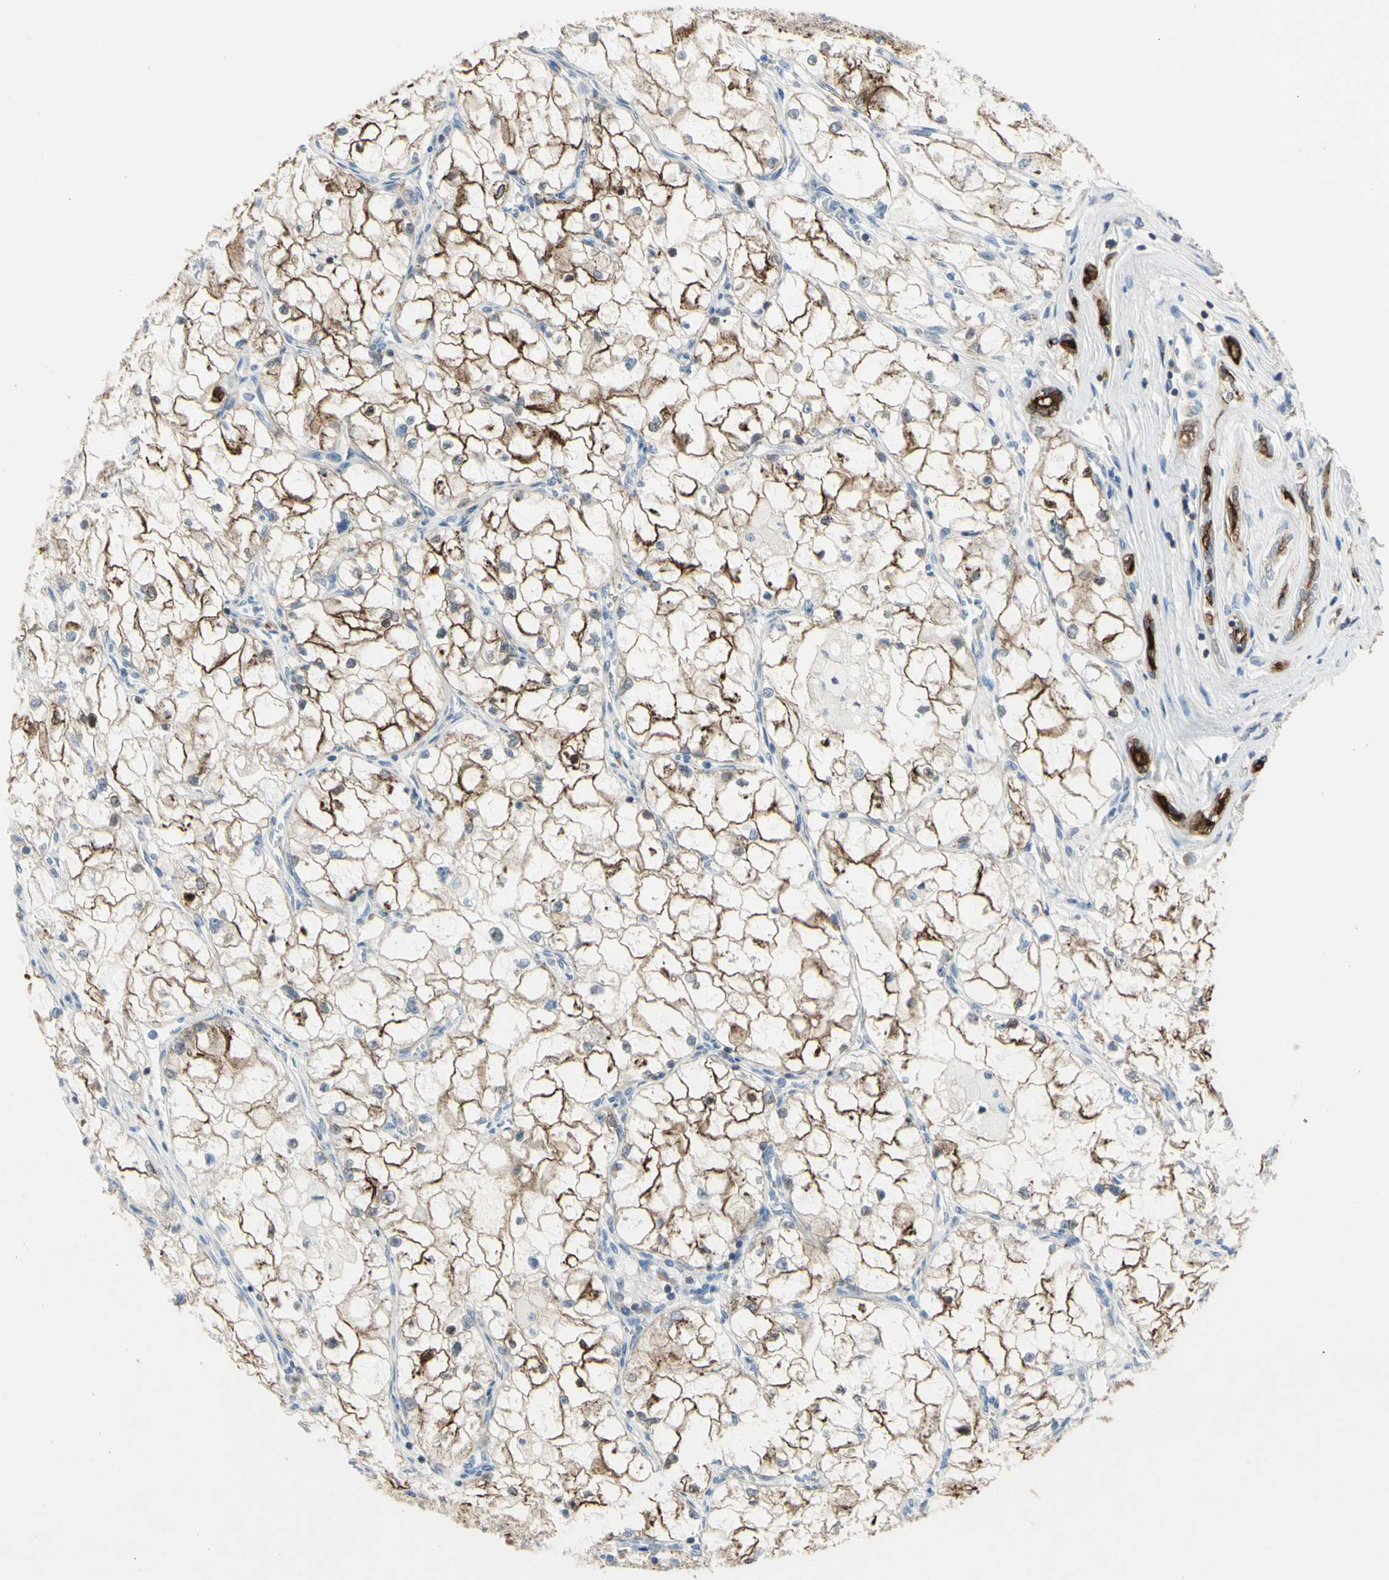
{"staining": {"intensity": "moderate", "quantity": ">75%", "location": "cytoplasmic/membranous"}, "tissue": "renal cancer", "cell_type": "Tumor cells", "image_type": "cancer", "snomed": [{"axis": "morphology", "description": "Adenocarcinoma, NOS"}, {"axis": "topography", "description": "Kidney"}], "caption": "Adenocarcinoma (renal) tissue reveals moderate cytoplasmic/membranous staining in approximately >75% of tumor cells, visualized by immunohistochemistry. The staining is performed using DAB (3,3'-diaminobenzidine) brown chromogen to label protein expression. The nuclei are counter-stained blue using hematoxylin.", "gene": "MUC1", "patient": {"sex": "female", "age": 70}}